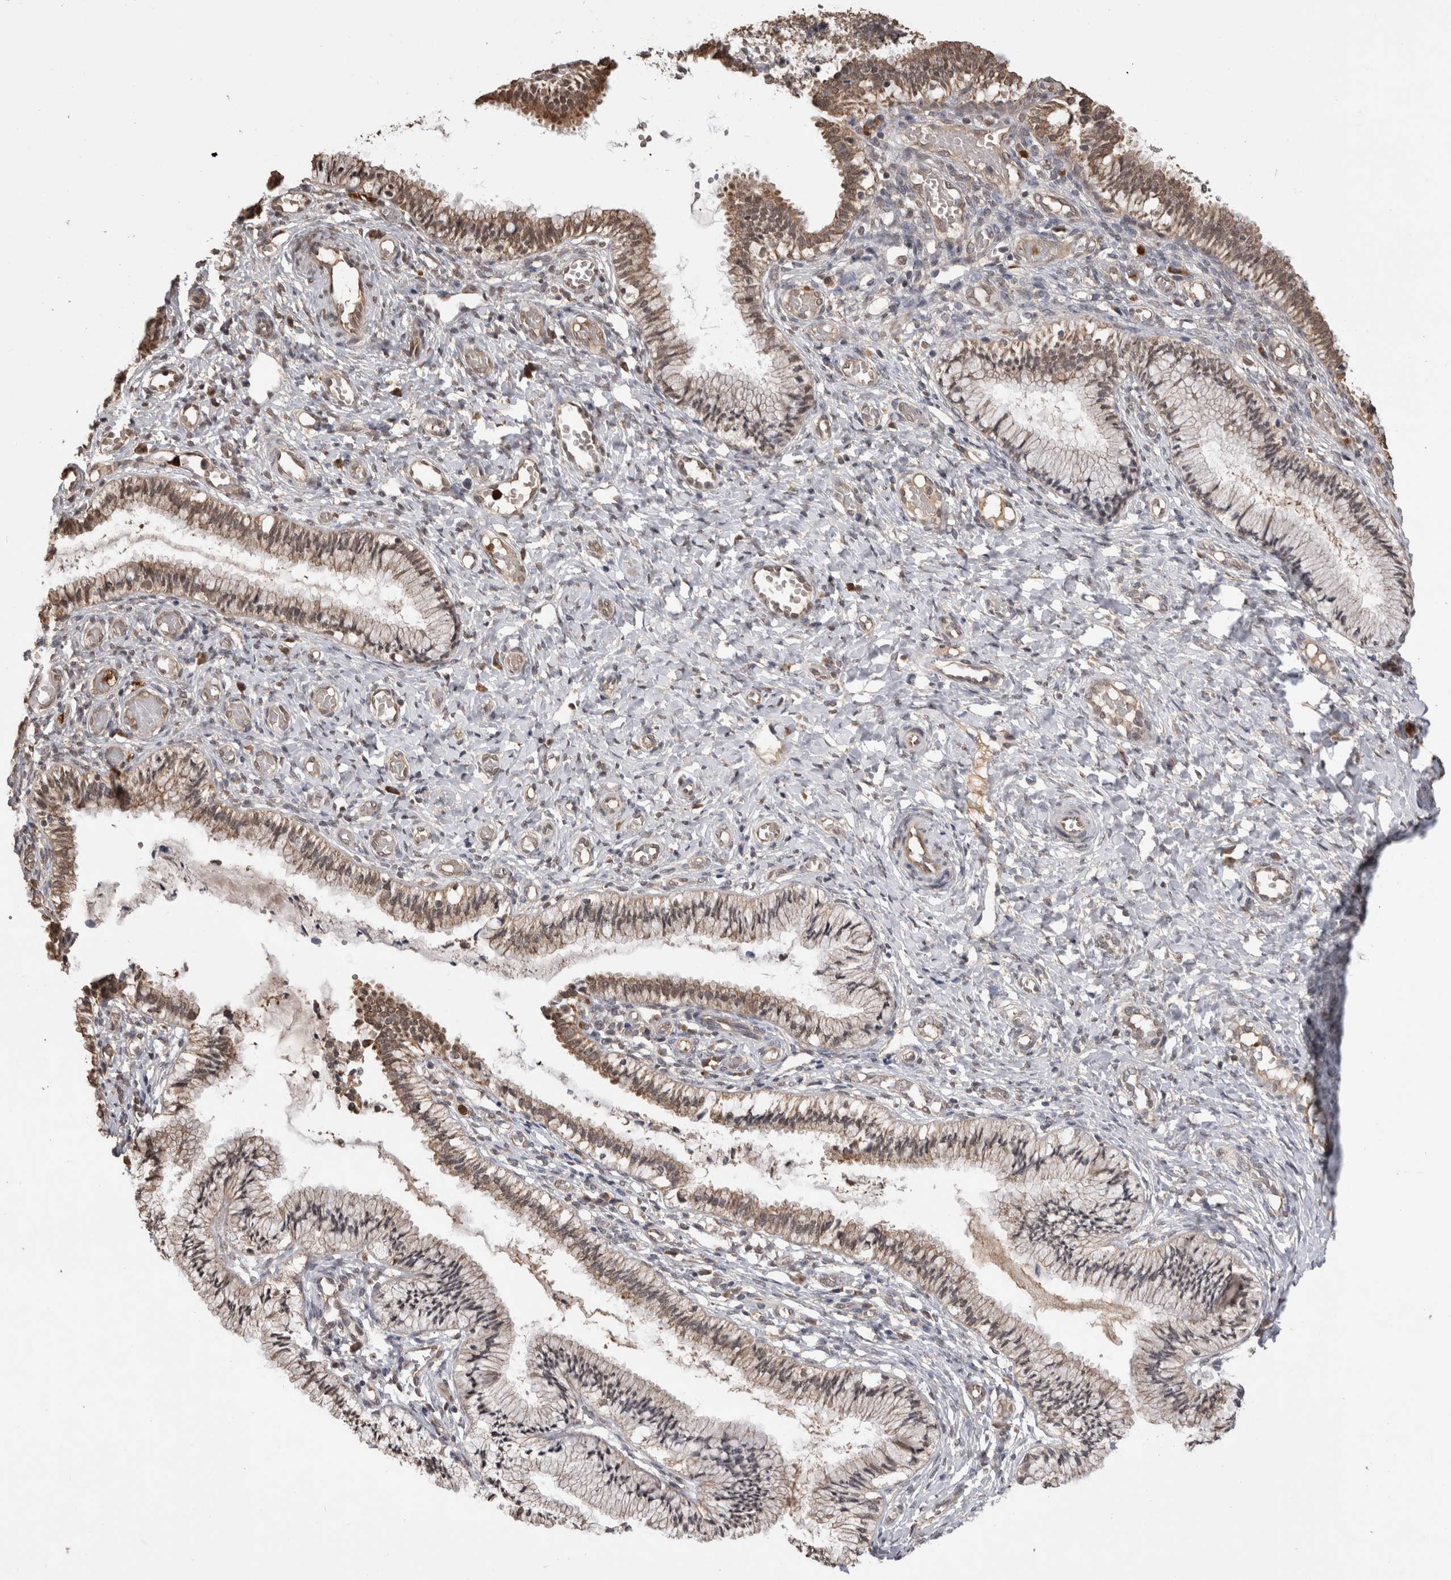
{"staining": {"intensity": "moderate", "quantity": ">75%", "location": "cytoplasmic/membranous,nuclear"}, "tissue": "cervix", "cell_type": "Glandular cells", "image_type": "normal", "snomed": [{"axis": "morphology", "description": "Normal tissue, NOS"}, {"axis": "topography", "description": "Cervix"}], "caption": "High-magnification brightfield microscopy of normal cervix stained with DAB (3,3'-diaminobenzidine) (brown) and counterstained with hematoxylin (blue). glandular cells exhibit moderate cytoplasmic/membranous,nuclear expression is present in approximately>75% of cells. (DAB (3,3'-diaminobenzidine) IHC, brown staining for protein, blue staining for nuclei).", "gene": "PAK4", "patient": {"sex": "female", "age": 27}}